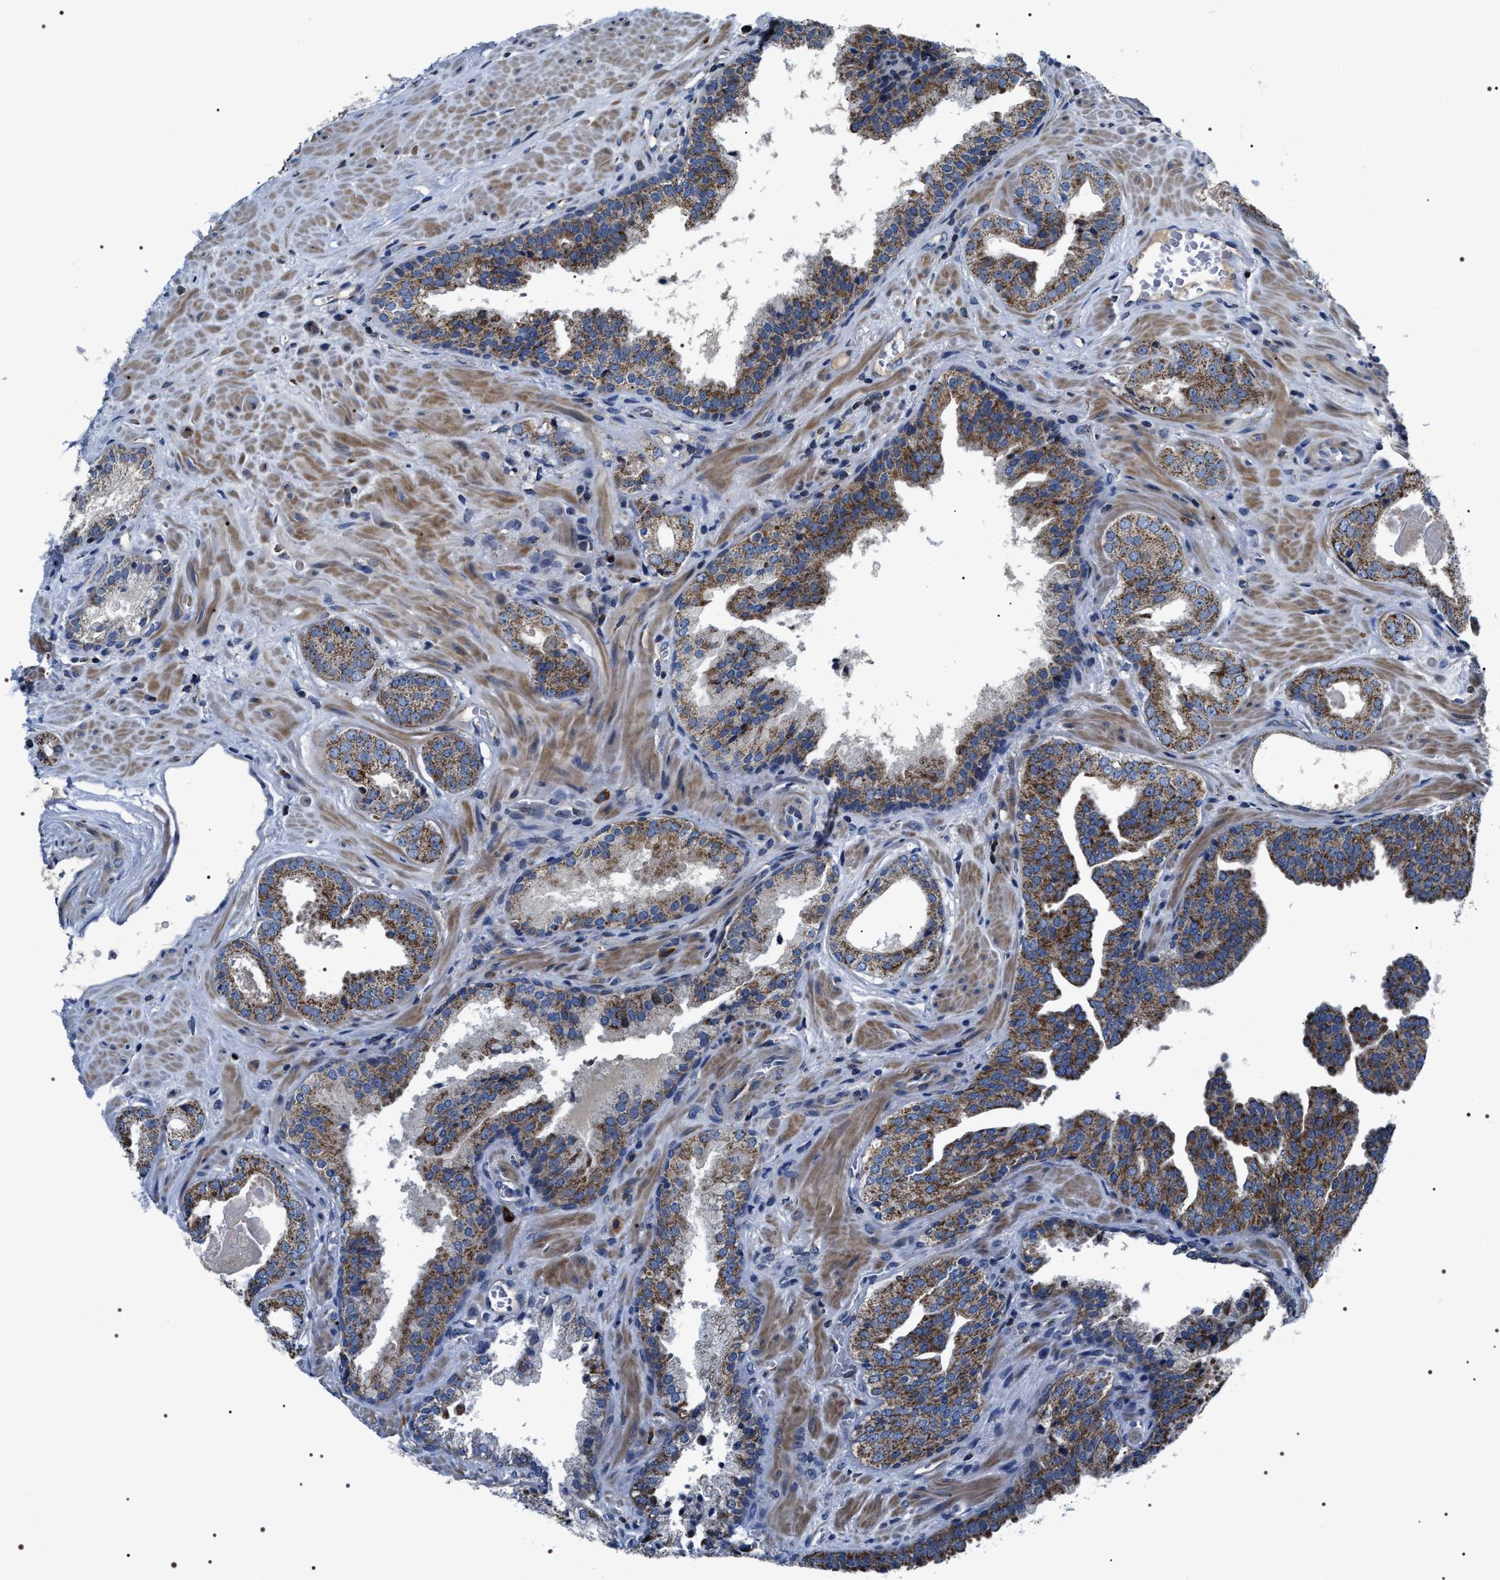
{"staining": {"intensity": "moderate", "quantity": ">75%", "location": "cytoplasmic/membranous"}, "tissue": "prostate cancer", "cell_type": "Tumor cells", "image_type": "cancer", "snomed": [{"axis": "morphology", "description": "Adenocarcinoma, Low grade"}, {"axis": "topography", "description": "Prostate"}], "caption": "This is a micrograph of immunohistochemistry (IHC) staining of adenocarcinoma (low-grade) (prostate), which shows moderate staining in the cytoplasmic/membranous of tumor cells.", "gene": "NTMT1", "patient": {"sex": "male", "age": 71}}